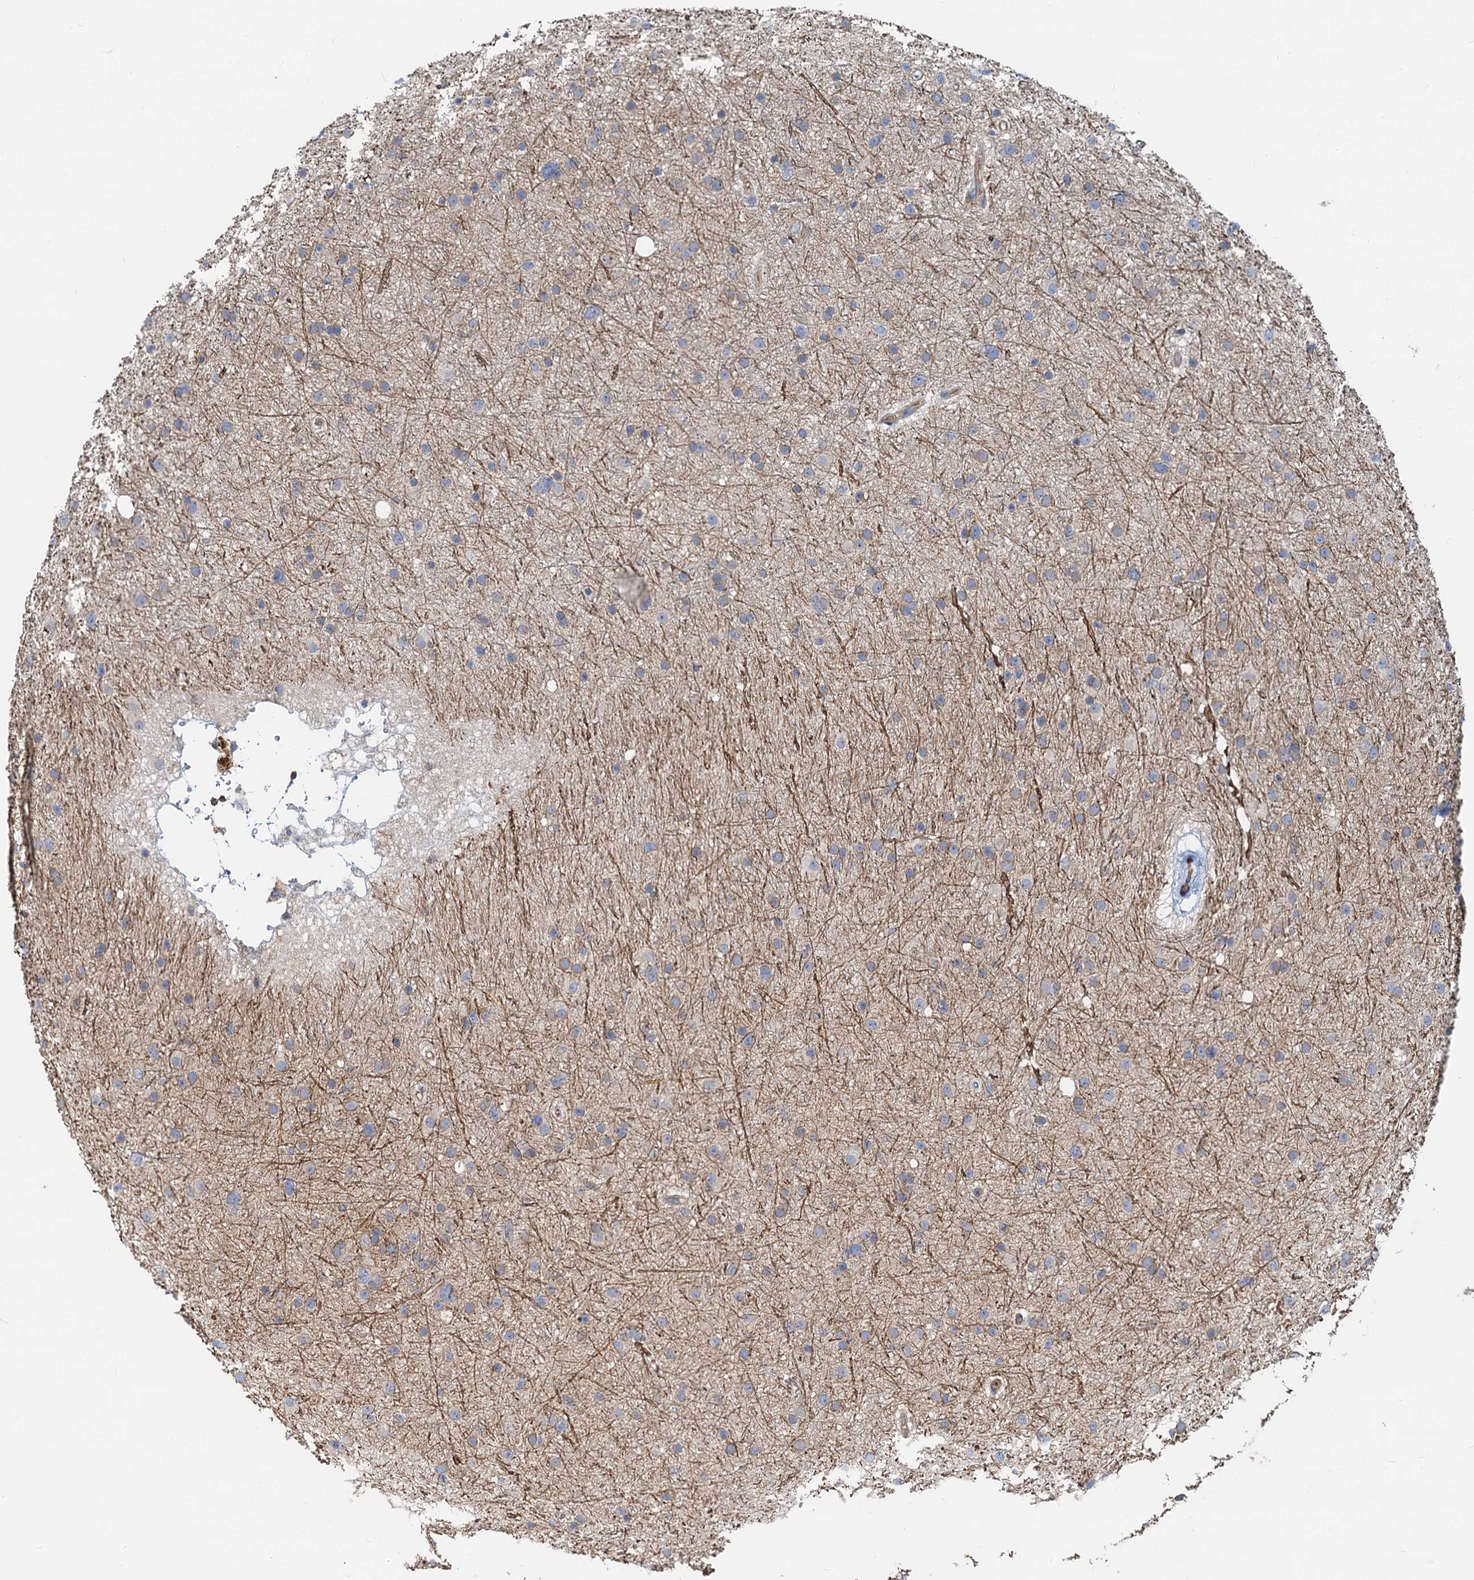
{"staining": {"intensity": "weak", "quantity": "25%-75%", "location": "cytoplasmic/membranous"}, "tissue": "glioma", "cell_type": "Tumor cells", "image_type": "cancer", "snomed": [{"axis": "morphology", "description": "Glioma, malignant, Low grade"}, {"axis": "topography", "description": "Cerebral cortex"}], "caption": "Protein staining shows weak cytoplasmic/membranous positivity in about 25%-75% of tumor cells in glioma. The protein of interest is shown in brown color, while the nuclei are stained blue.", "gene": "LNX2", "patient": {"sex": "female", "age": 39}}